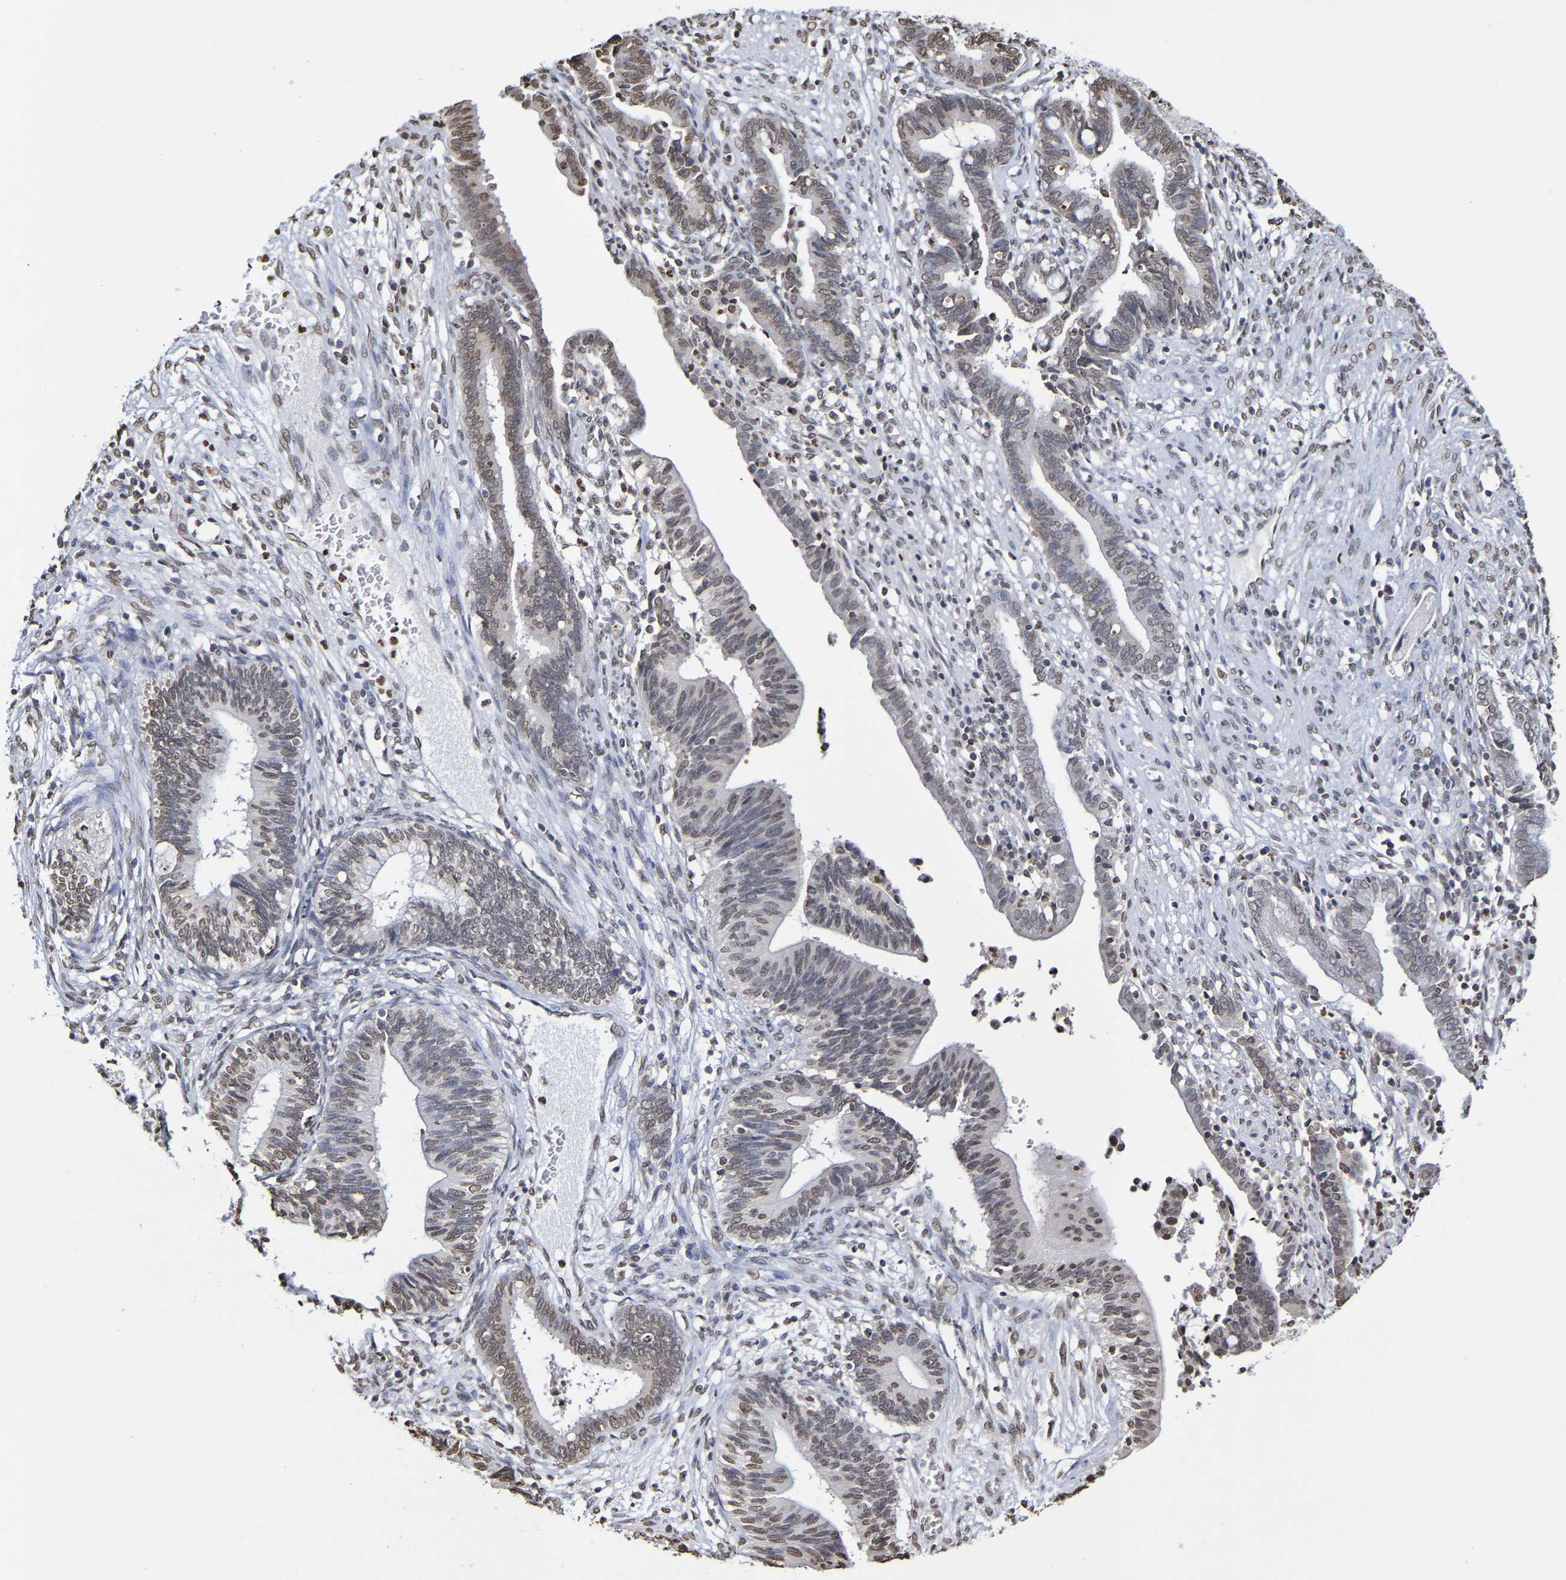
{"staining": {"intensity": "weak", "quantity": ">75%", "location": "nuclear"}, "tissue": "cervical cancer", "cell_type": "Tumor cells", "image_type": "cancer", "snomed": [{"axis": "morphology", "description": "Adenocarcinoma, NOS"}, {"axis": "topography", "description": "Cervix"}], "caption": "Approximately >75% of tumor cells in human cervical adenocarcinoma demonstrate weak nuclear protein positivity as visualized by brown immunohistochemical staining.", "gene": "ATF4", "patient": {"sex": "female", "age": 44}}